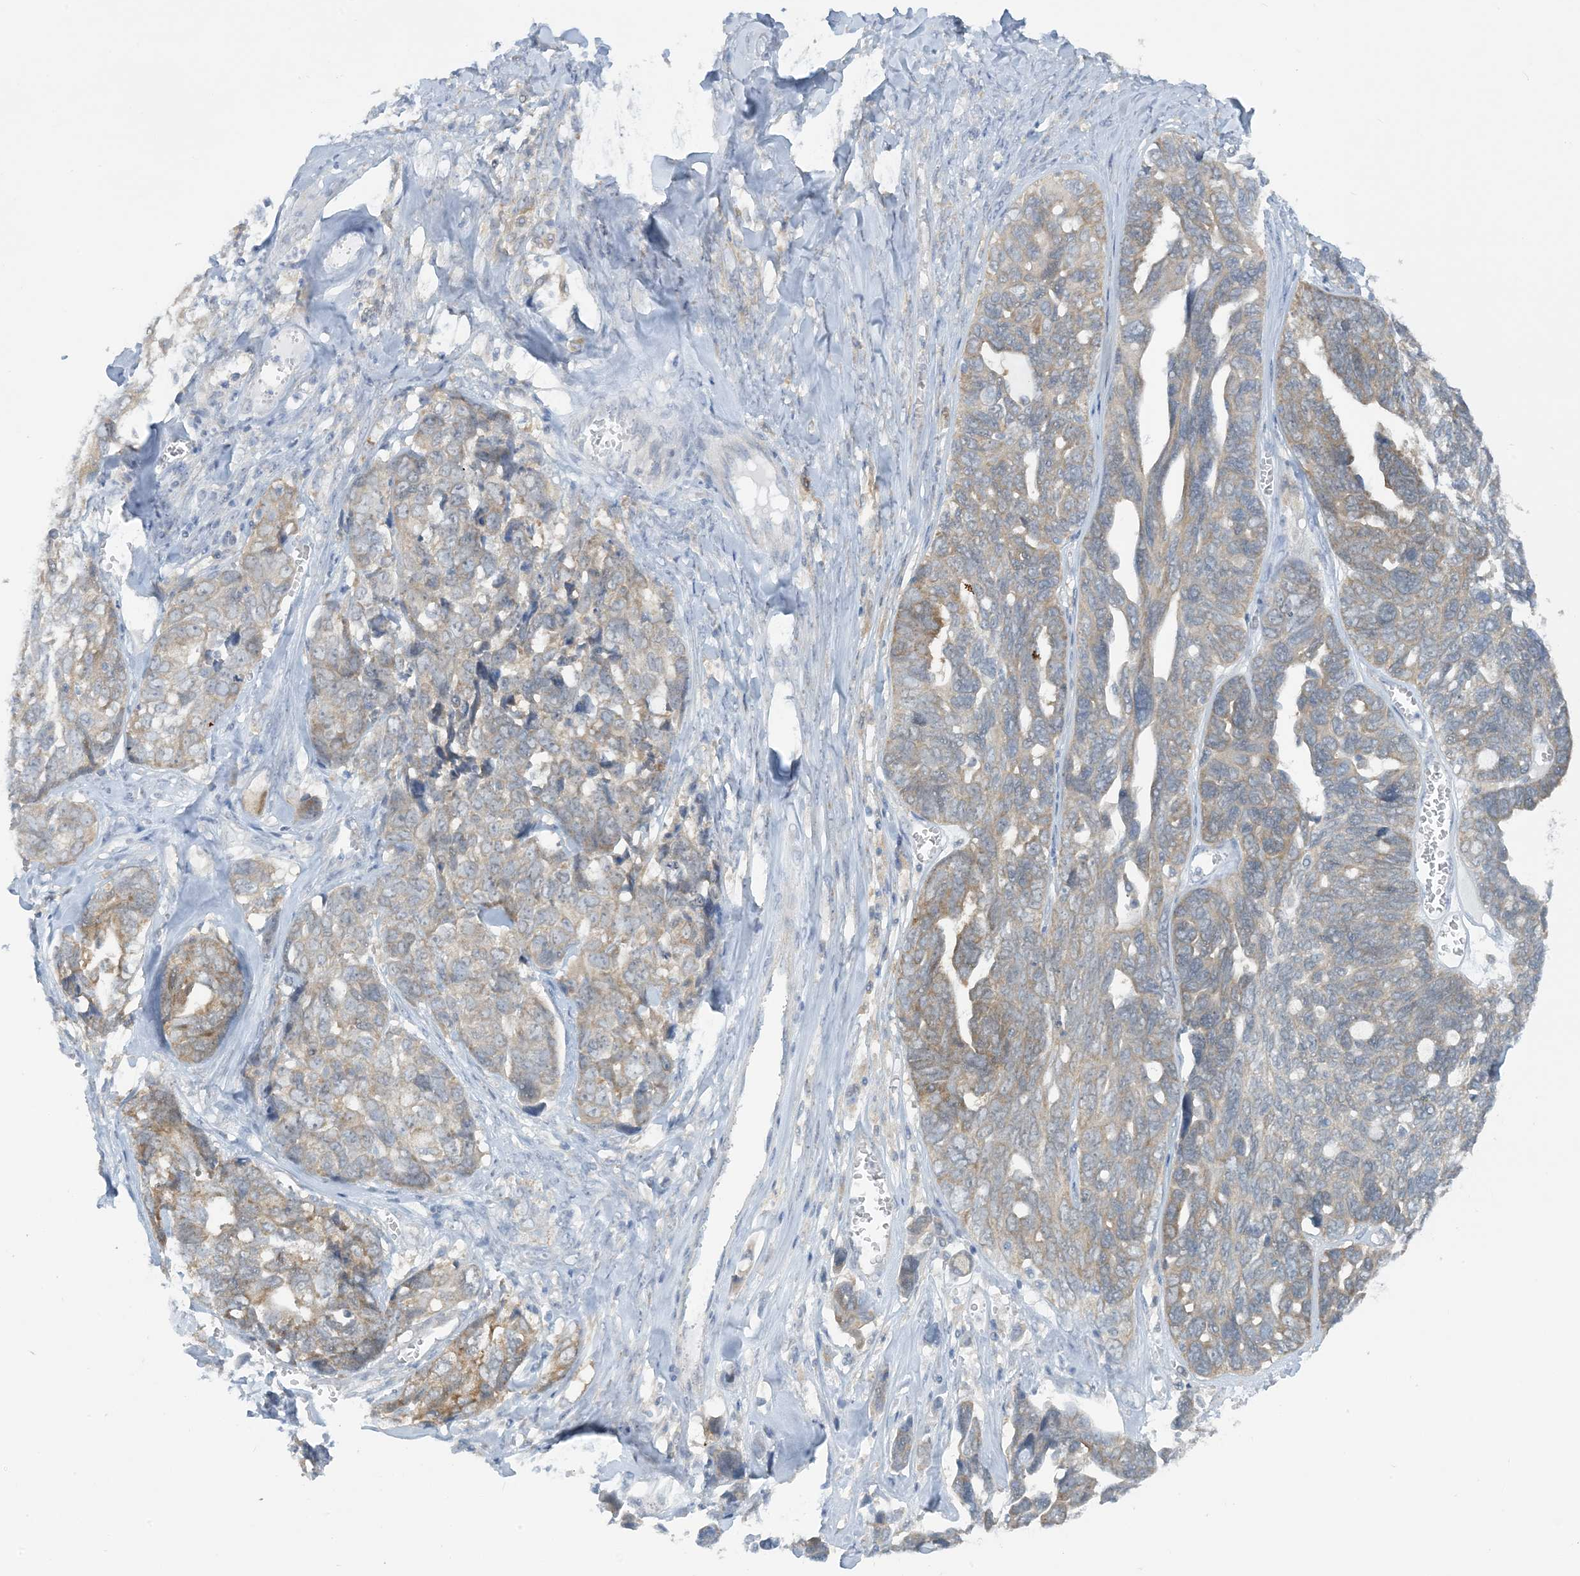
{"staining": {"intensity": "weak", "quantity": "<25%", "location": "cytoplasmic/membranous"}, "tissue": "ovarian cancer", "cell_type": "Tumor cells", "image_type": "cancer", "snomed": [{"axis": "morphology", "description": "Cystadenocarcinoma, serous, NOS"}, {"axis": "topography", "description": "Ovary"}], "caption": "Histopathology image shows no protein expression in tumor cells of serous cystadenocarcinoma (ovarian) tissue. (DAB (3,3'-diaminobenzidine) immunohistochemistry (IHC) with hematoxylin counter stain).", "gene": "MRPS18A", "patient": {"sex": "female", "age": 79}}